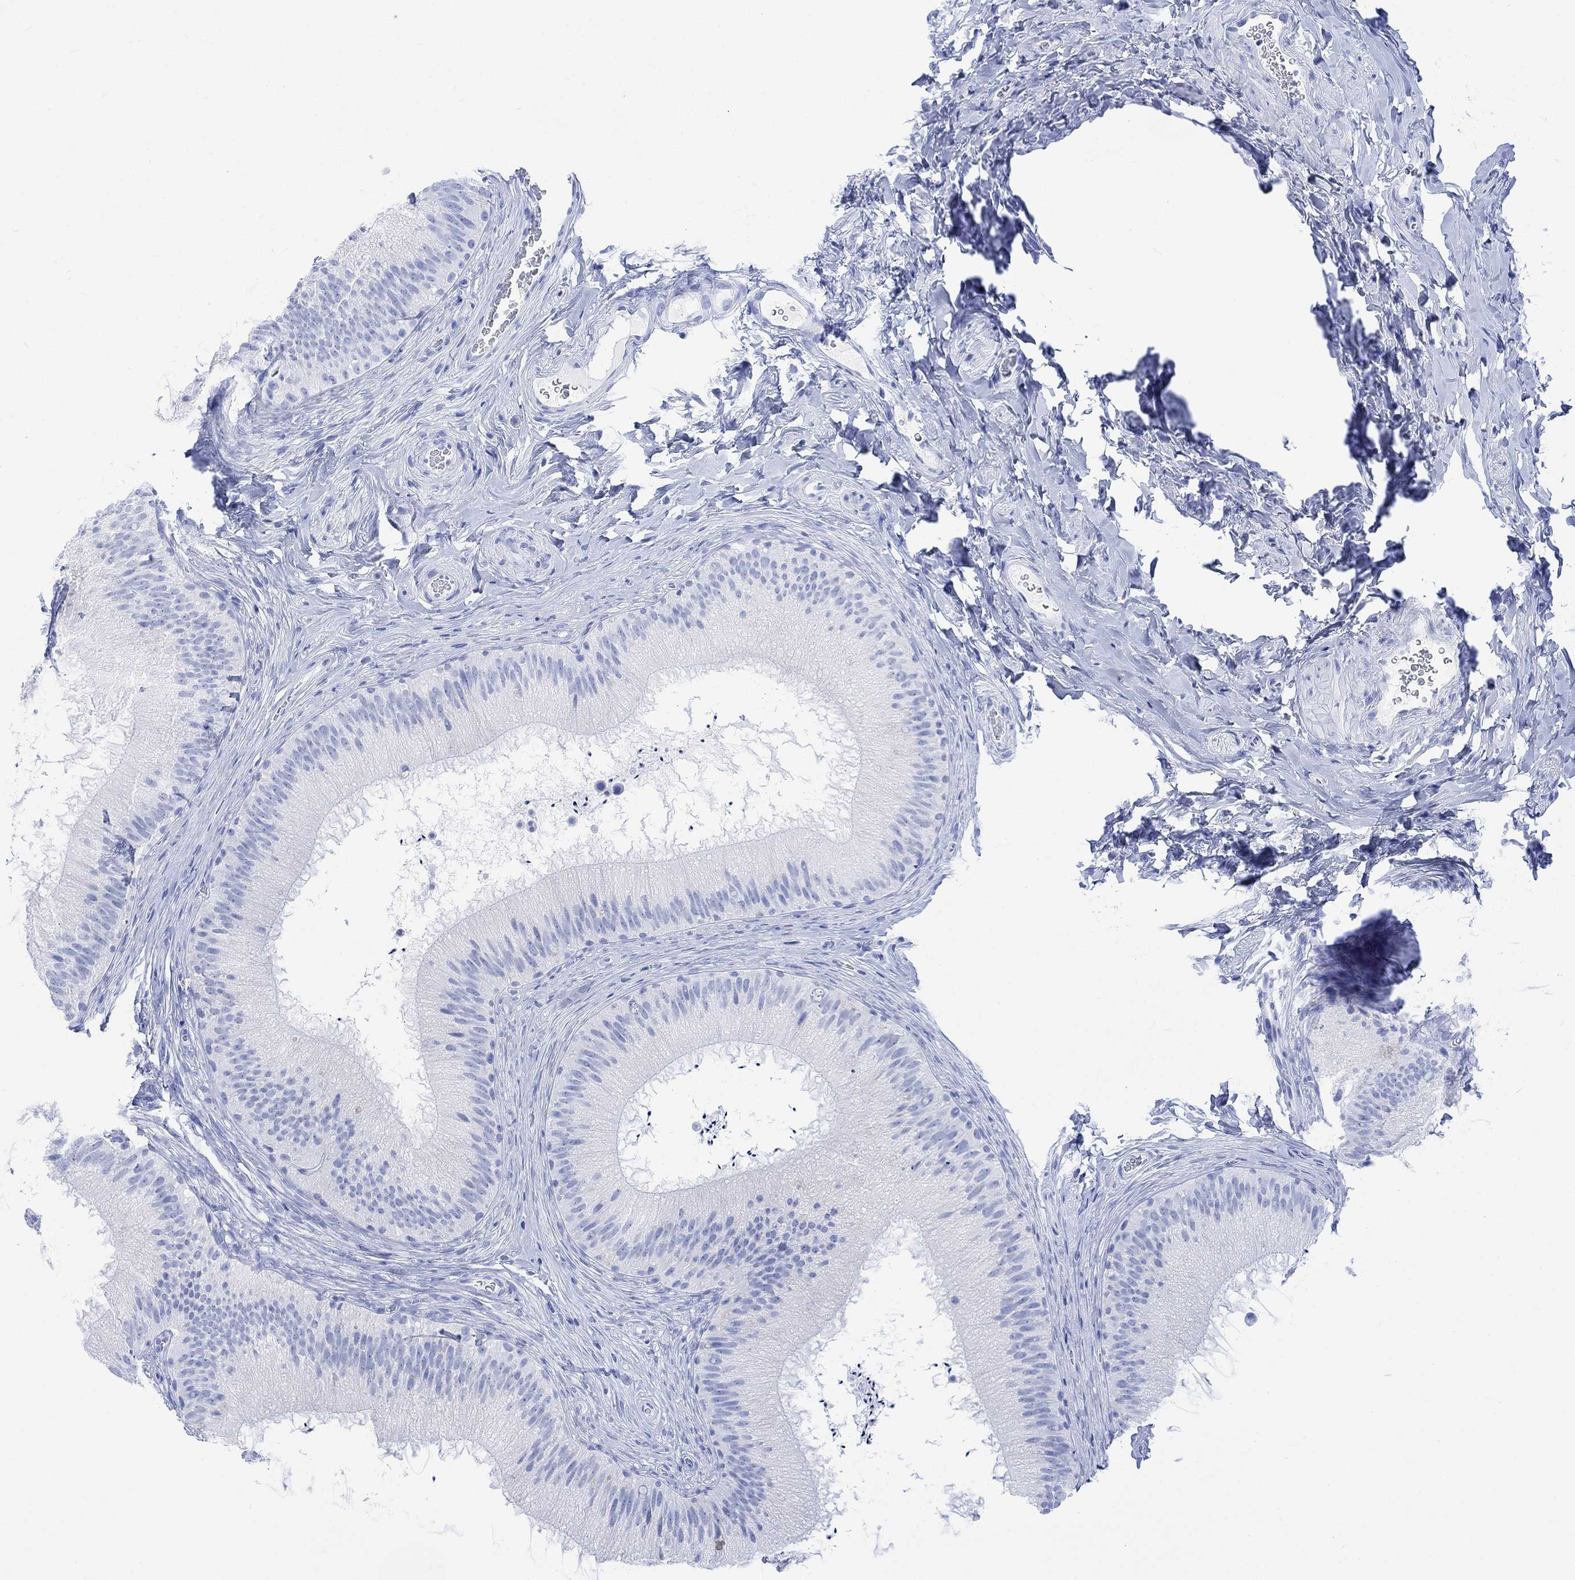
{"staining": {"intensity": "negative", "quantity": "none", "location": "none"}, "tissue": "epididymis", "cell_type": "Glandular cells", "image_type": "normal", "snomed": [{"axis": "morphology", "description": "Normal tissue, NOS"}, {"axis": "topography", "description": "Epididymis"}], "caption": "The image demonstrates no significant staining in glandular cells of epididymis.", "gene": "CELF4", "patient": {"sex": "male", "age": 32}}